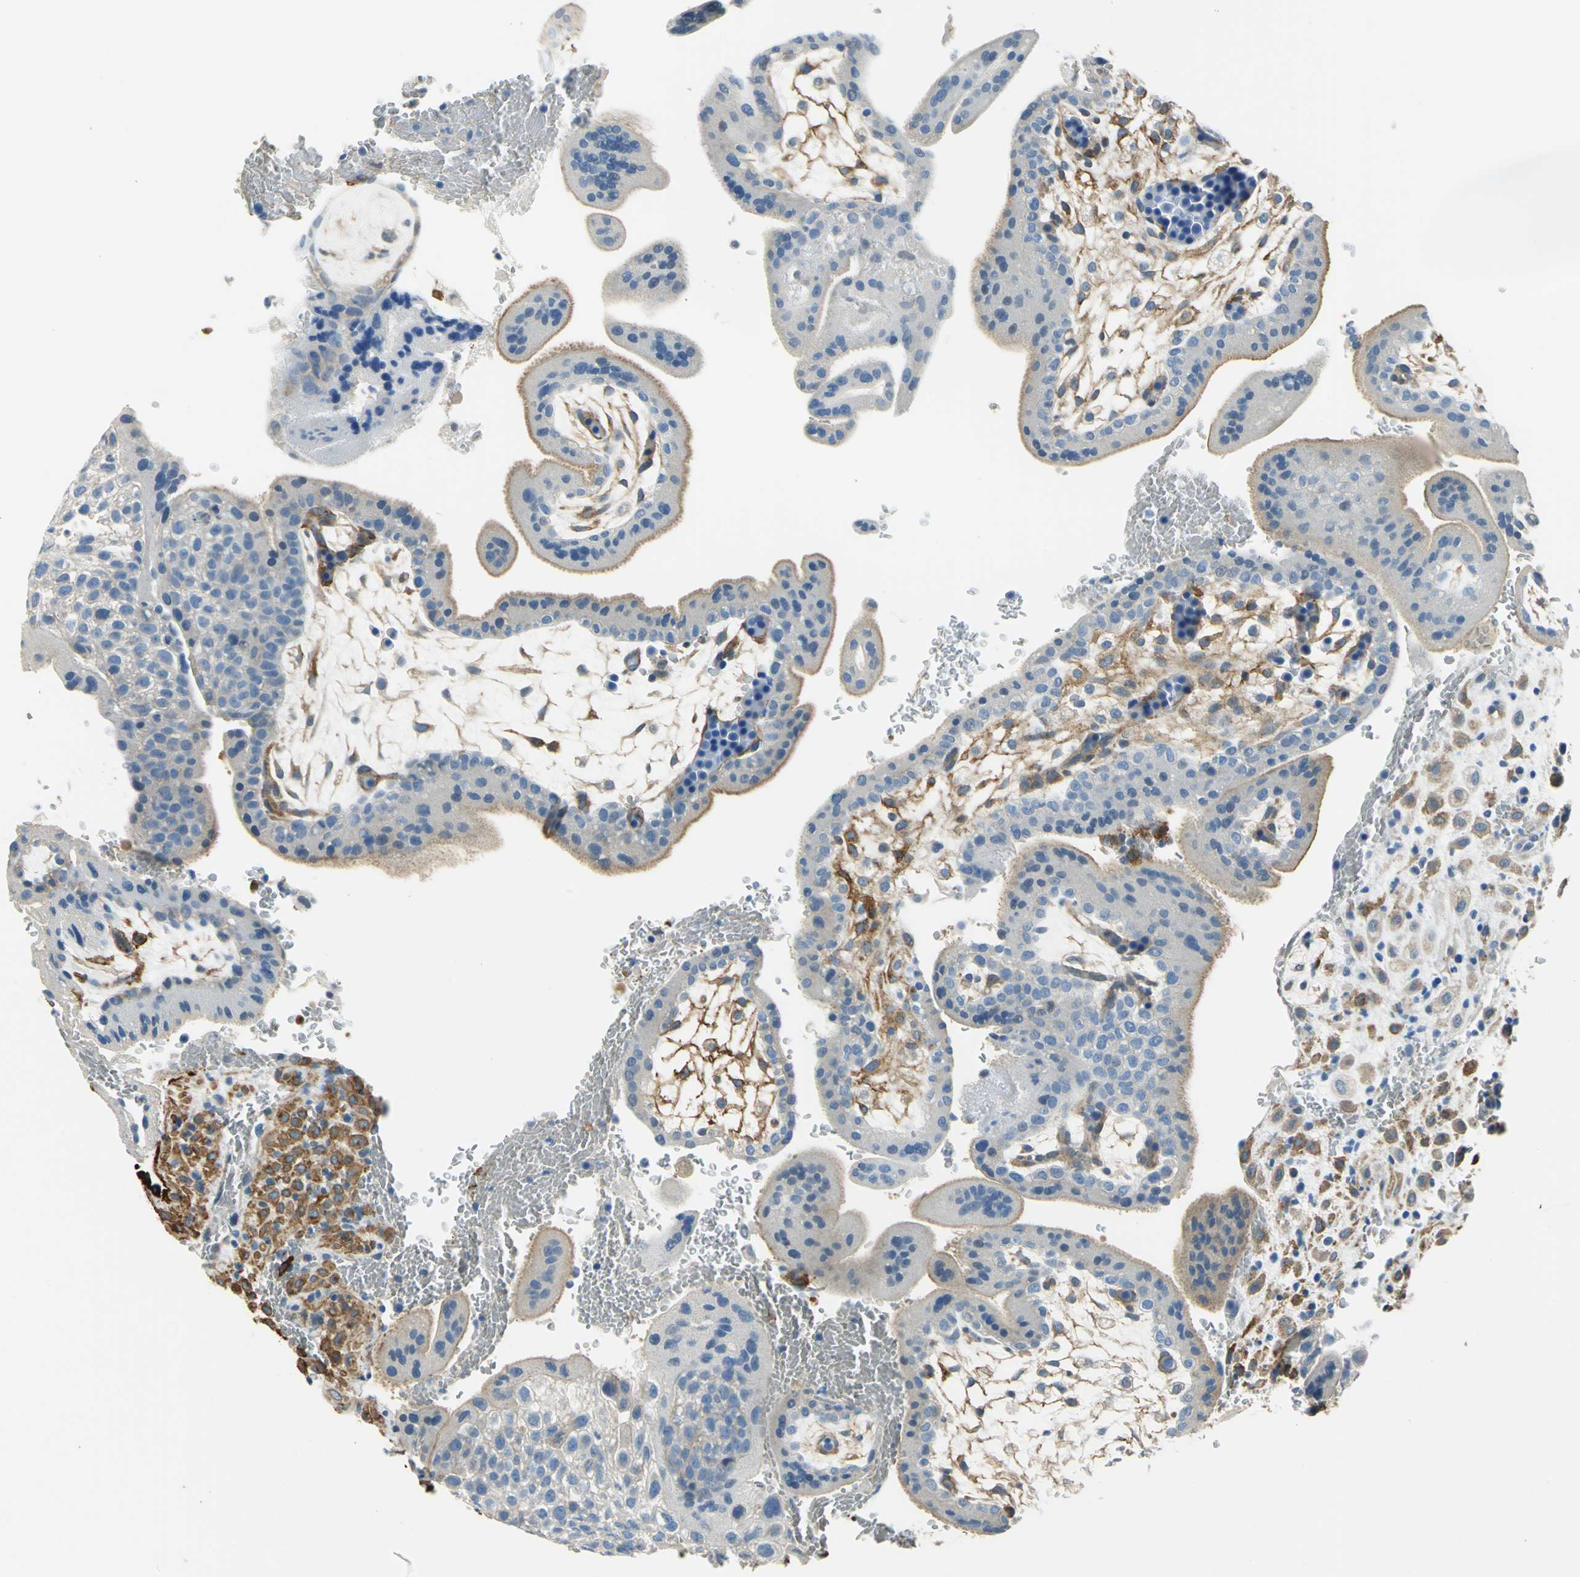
{"staining": {"intensity": "moderate", "quantity": "25%-75%", "location": "cytoplasmic/membranous"}, "tissue": "placenta", "cell_type": "Decidual cells", "image_type": "normal", "snomed": [{"axis": "morphology", "description": "Normal tissue, NOS"}, {"axis": "topography", "description": "Placenta"}], "caption": "A high-resolution micrograph shows immunohistochemistry staining of unremarkable placenta, which demonstrates moderate cytoplasmic/membranous staining in approximately 25%-75% of decidual cells.", "gene": "AKAP12", "patient": {"sex": "female", "age": 35}}